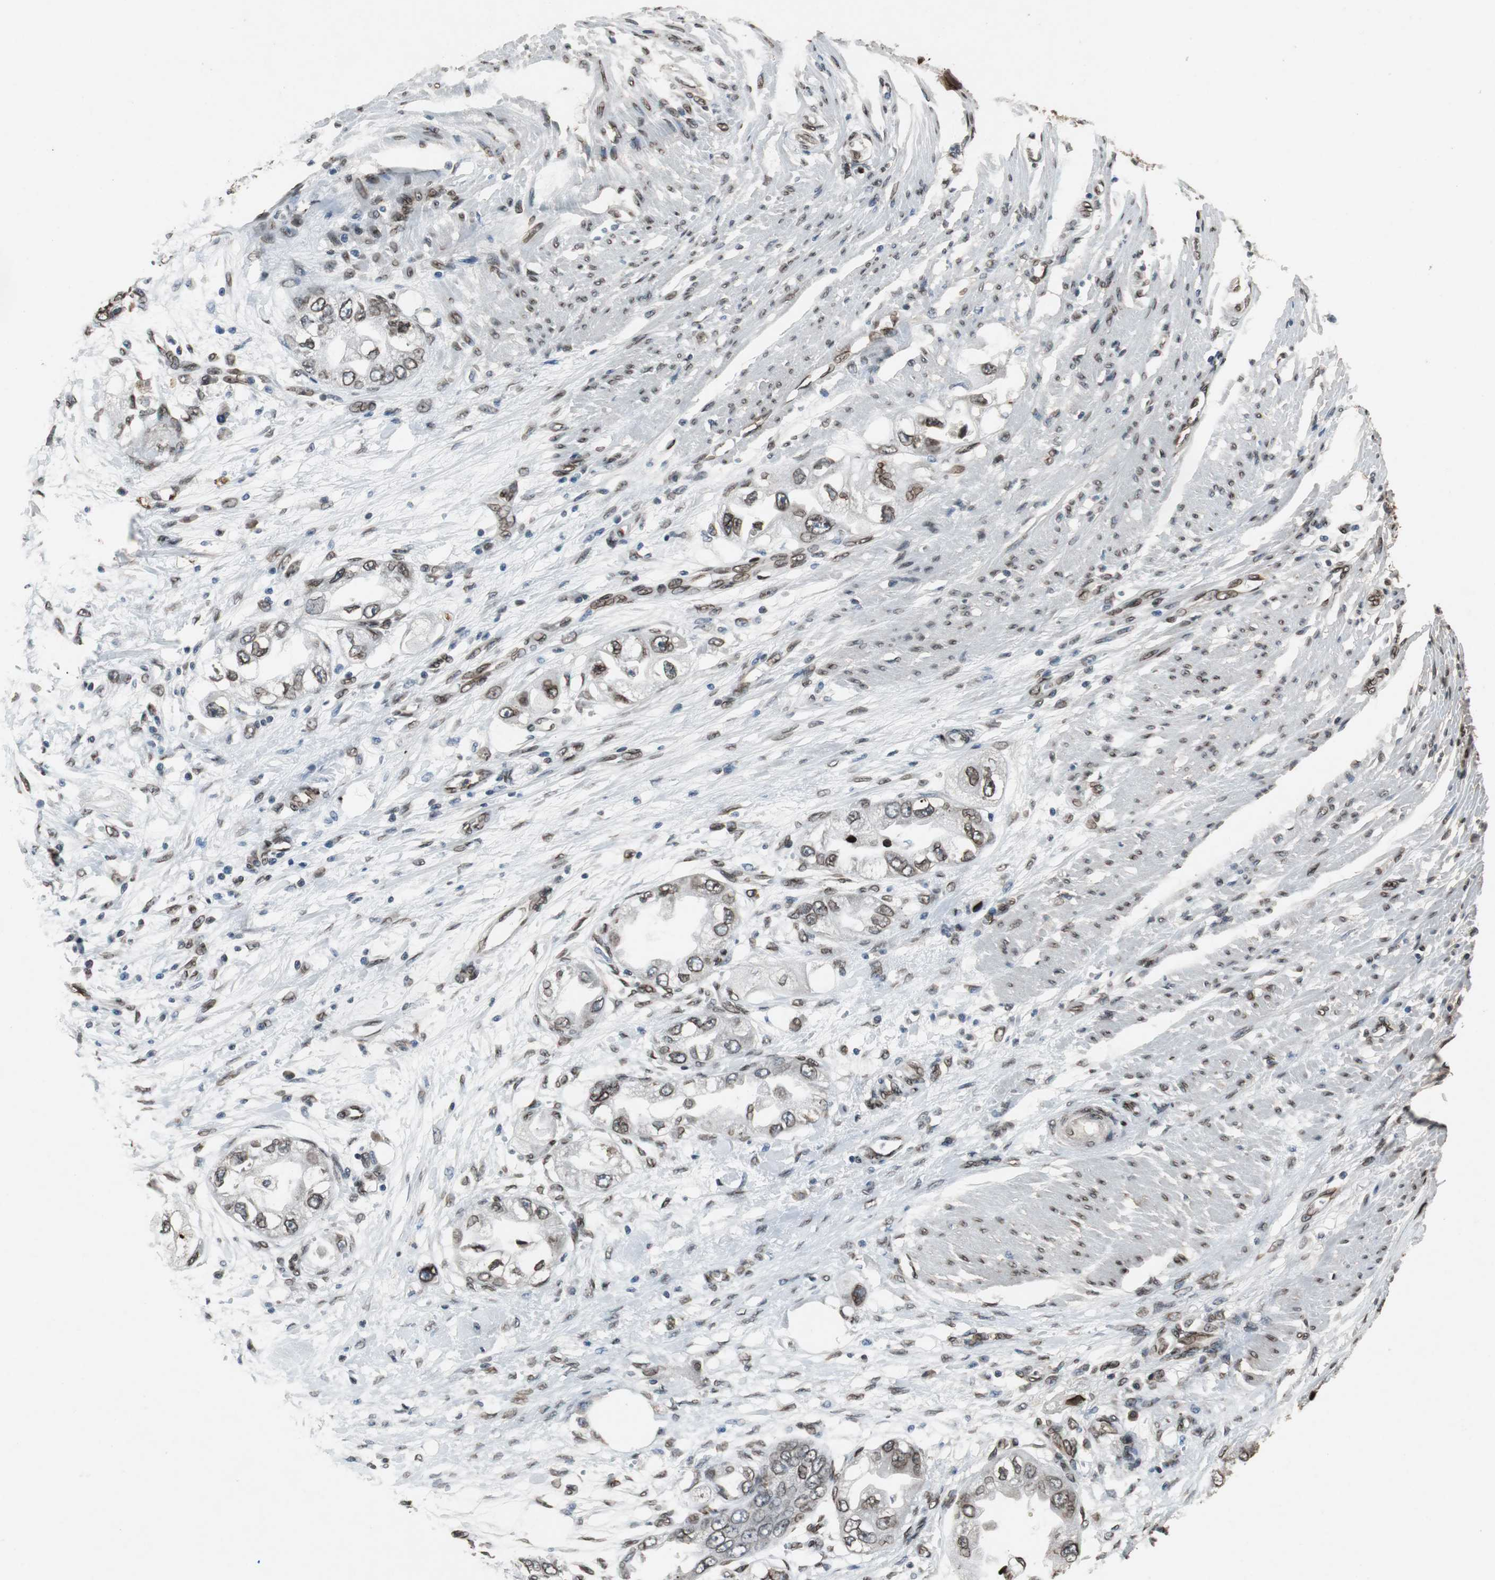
{"staining": {"intensity": "strong", "quantity": ">75%", "location": "cytoplasmic/membranous,nuclear"}, "tissue": "endometrial cancer", "cell_type": "Tumor cells", "image_type": "cancer", "snomed": [{"axis": "morphology", "description": "Adenocarcinoma, NOS"}, {"axis": "topography", "description": "Endometrium"}], "caption": "Immunohistochemistry (DAB (3,3'-diaminobenzidine)) staining of endometrial cancer (adenocarcinoma) exhibits strong cytoplasmic/membranous and nuclear protein positivity in about >75% of tumor cells.", "gene": "LMNA", "patient": {"sex": "female", "age": 67}}